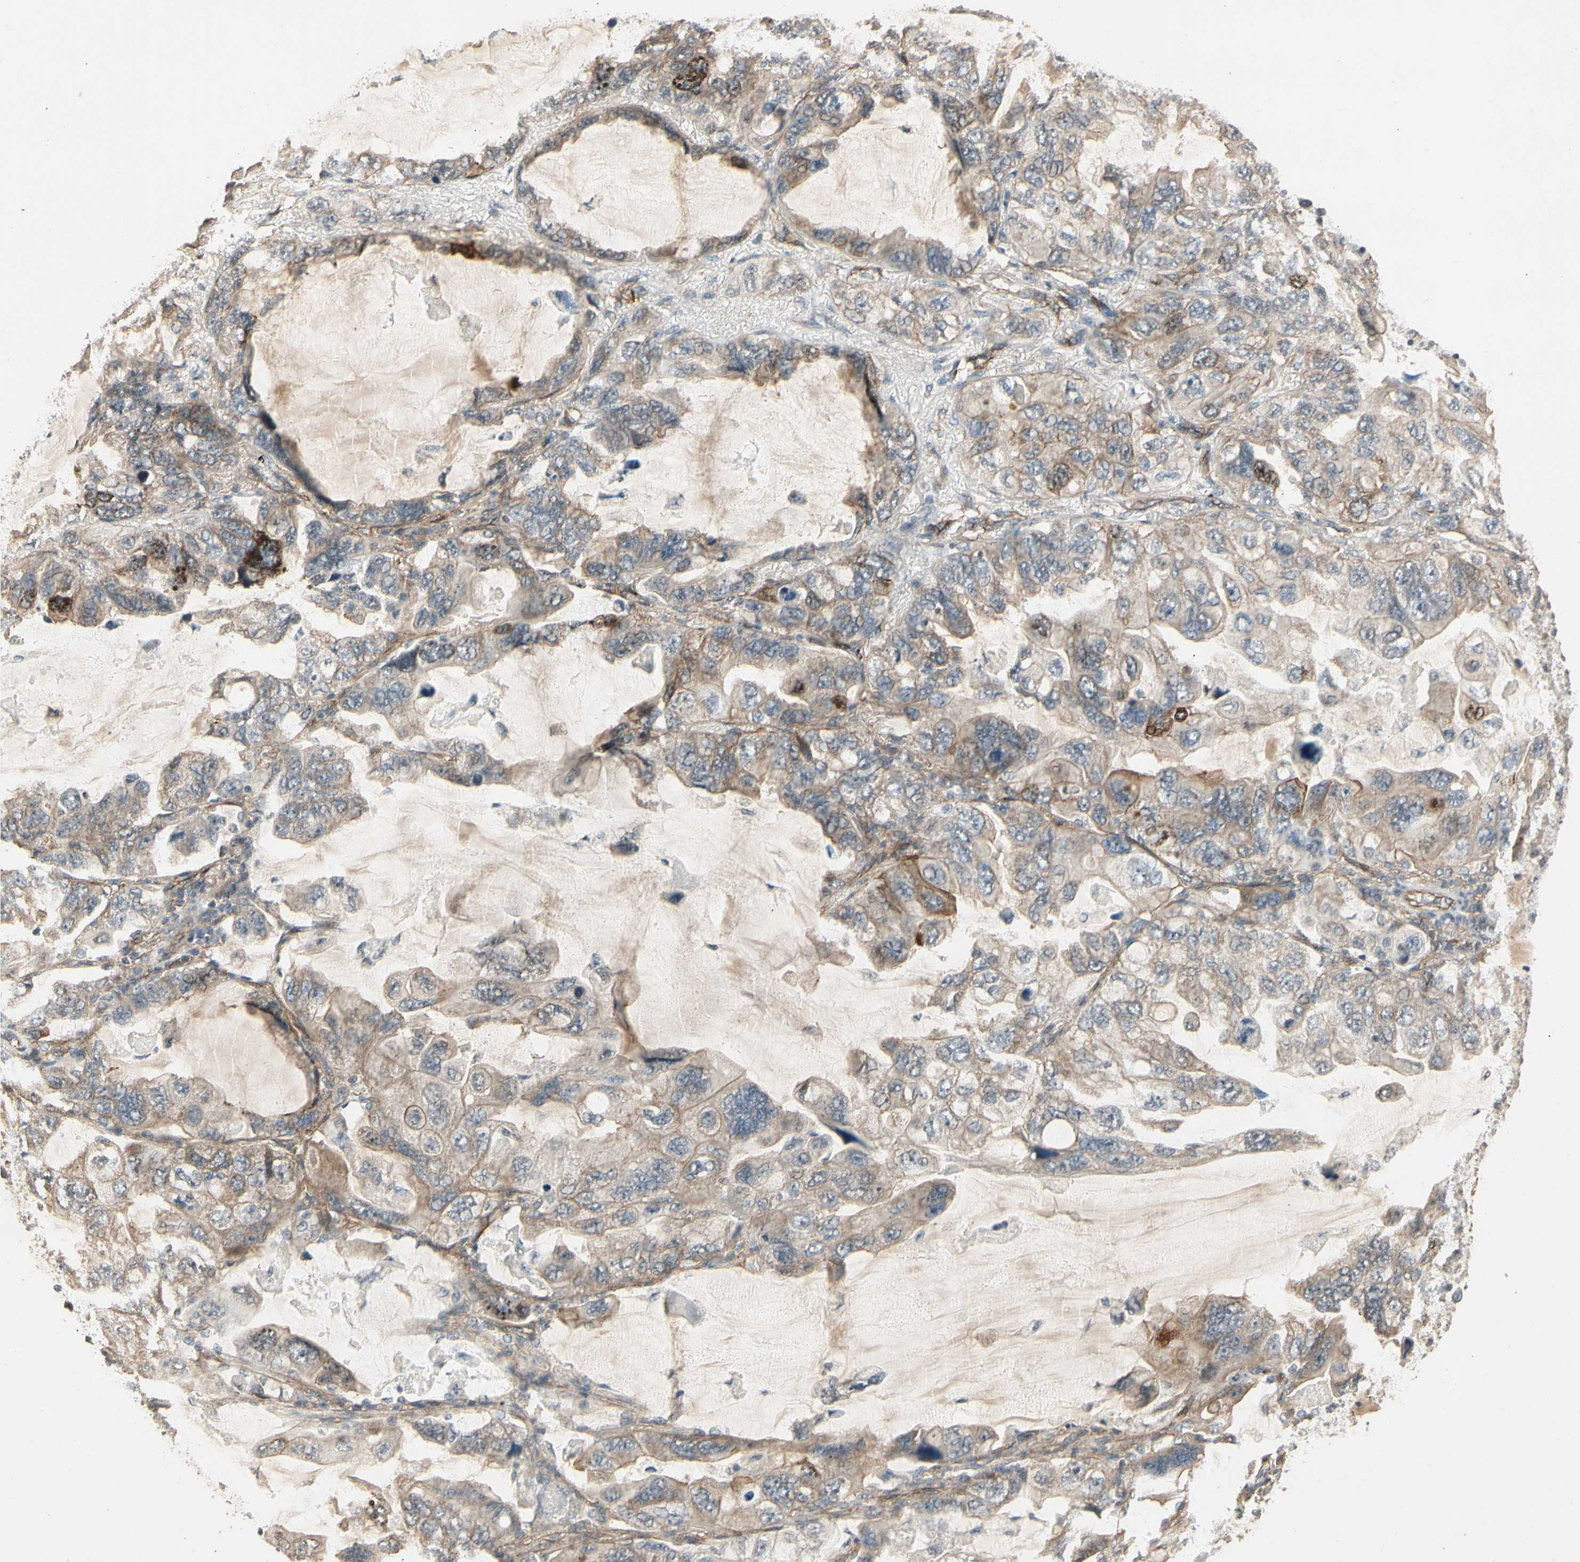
{"staining": {"intensity": "weak", "quantity": "25%-75%", "location": "cytoplasmic/membranous"}, "tissue": "lung cancer", "cell_type": "Tumor cells", "image_type": "cancer", "snomed": [{"axis": "morphology", "description": "Squamous cell carcinoma, NOS"}, {"axis": "topography", "description": "Lung"}], "caption": "IHC (DAB) staining of lung squamous cell carcinoma demonstrates weak cytoplasmic/membranous protein staining in about 25%-75% of tumor cells.", "gene": "RNF180", "patient": {"sex": "female", "age": 73}}